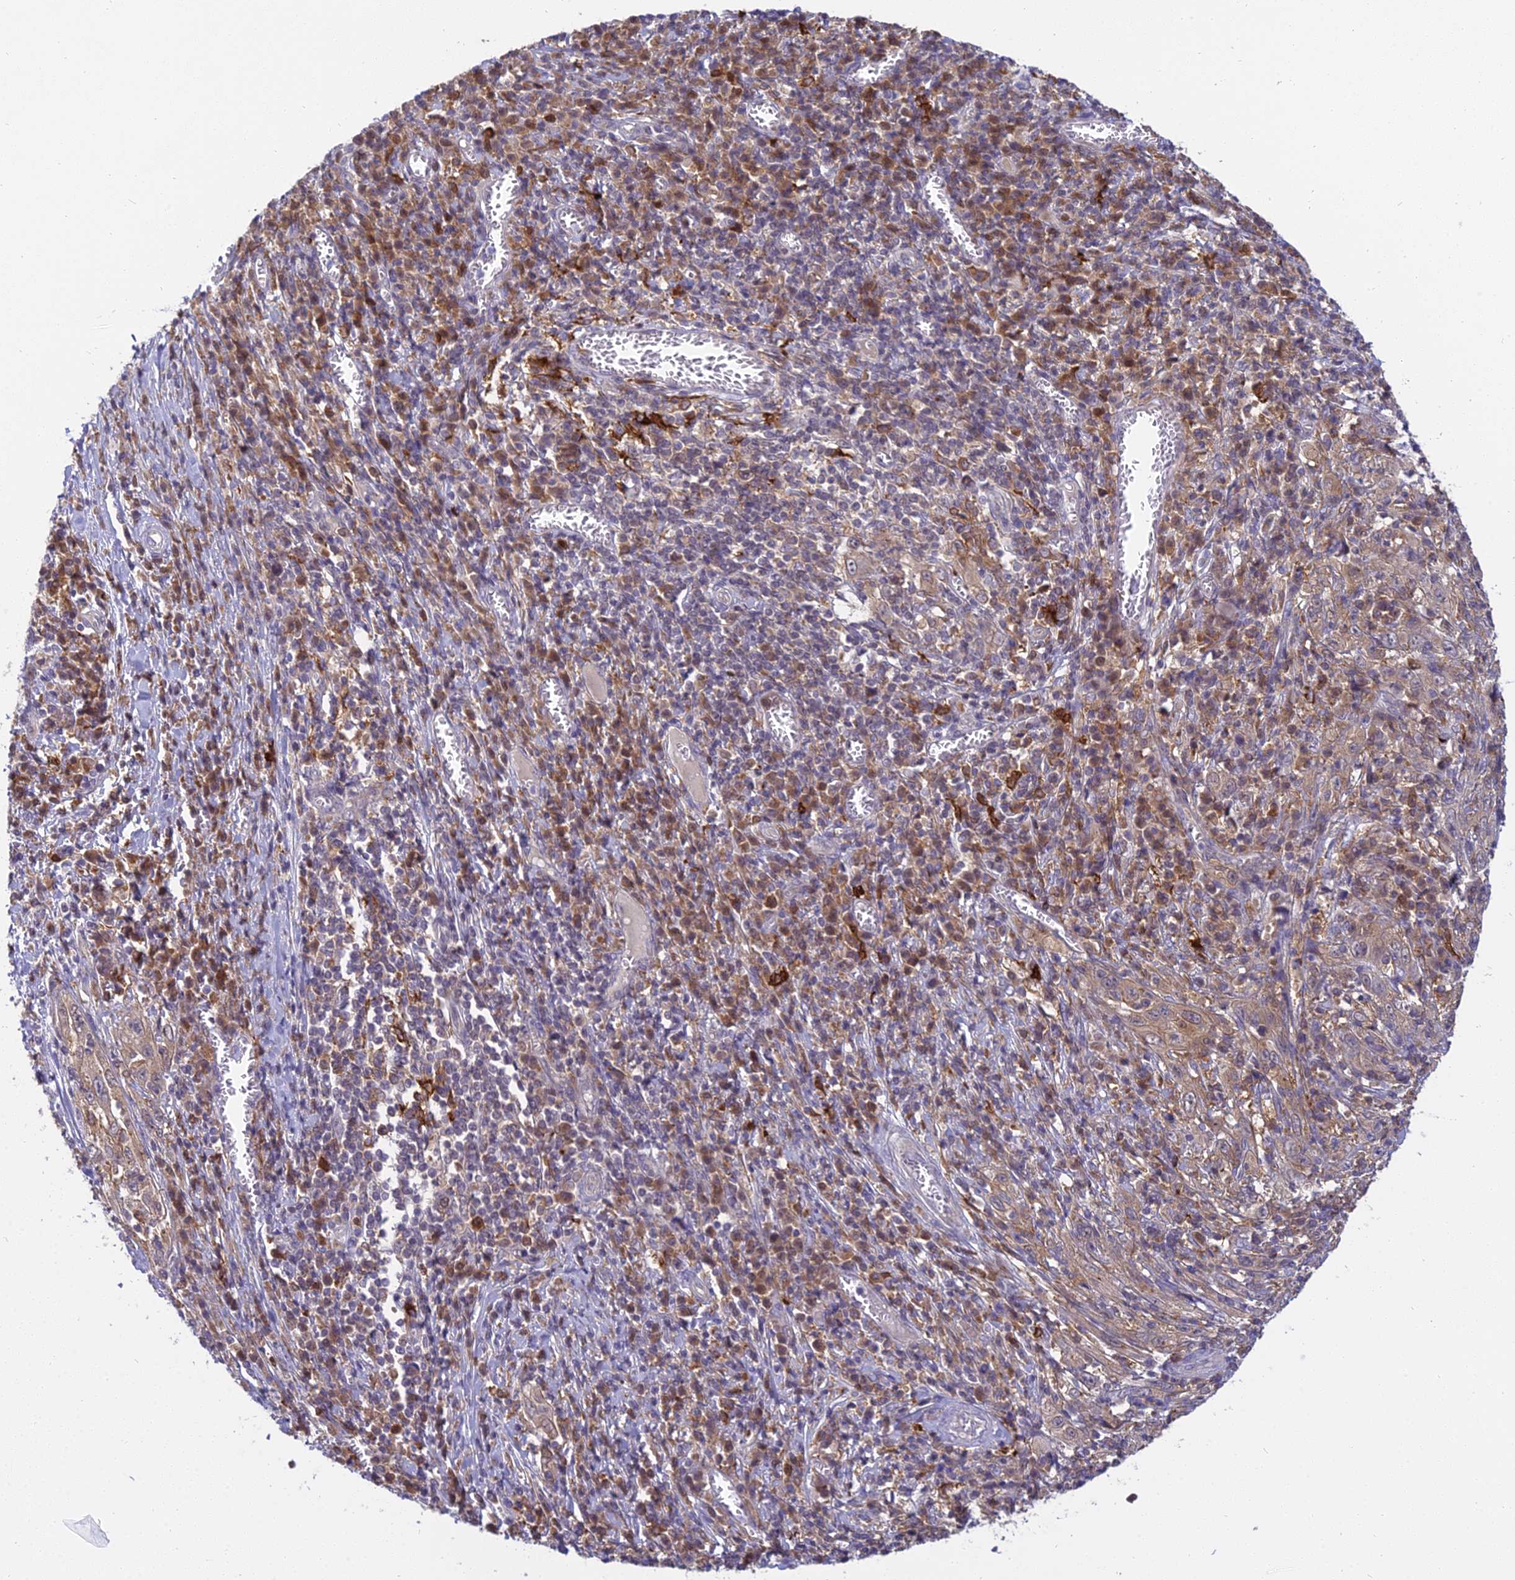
{"staining": {"intensity": "weak", "quantity": "25%-75%", "location": "cytoplasmic/membranous"}, "tissue": "cervical cancer", "cell_type": "Tumor cells", "image_type": "cancer", "snomed": [{"axis": "morphology", "description": "Squamous cell carcinoma, NOS"}, {"axis": "topography", "description": "Cervix"}], "caption": "A high-resolution micrograph shows immunohistochemistry (IHC) staining of cervical cancer (squamous cell carcinoma), which reveals weak cytoplasmic/membranous positivity in about 25%-75% of tumor cells.", "gene": "UBE2G1", "patient": {"sex": "female", "age": 46}}